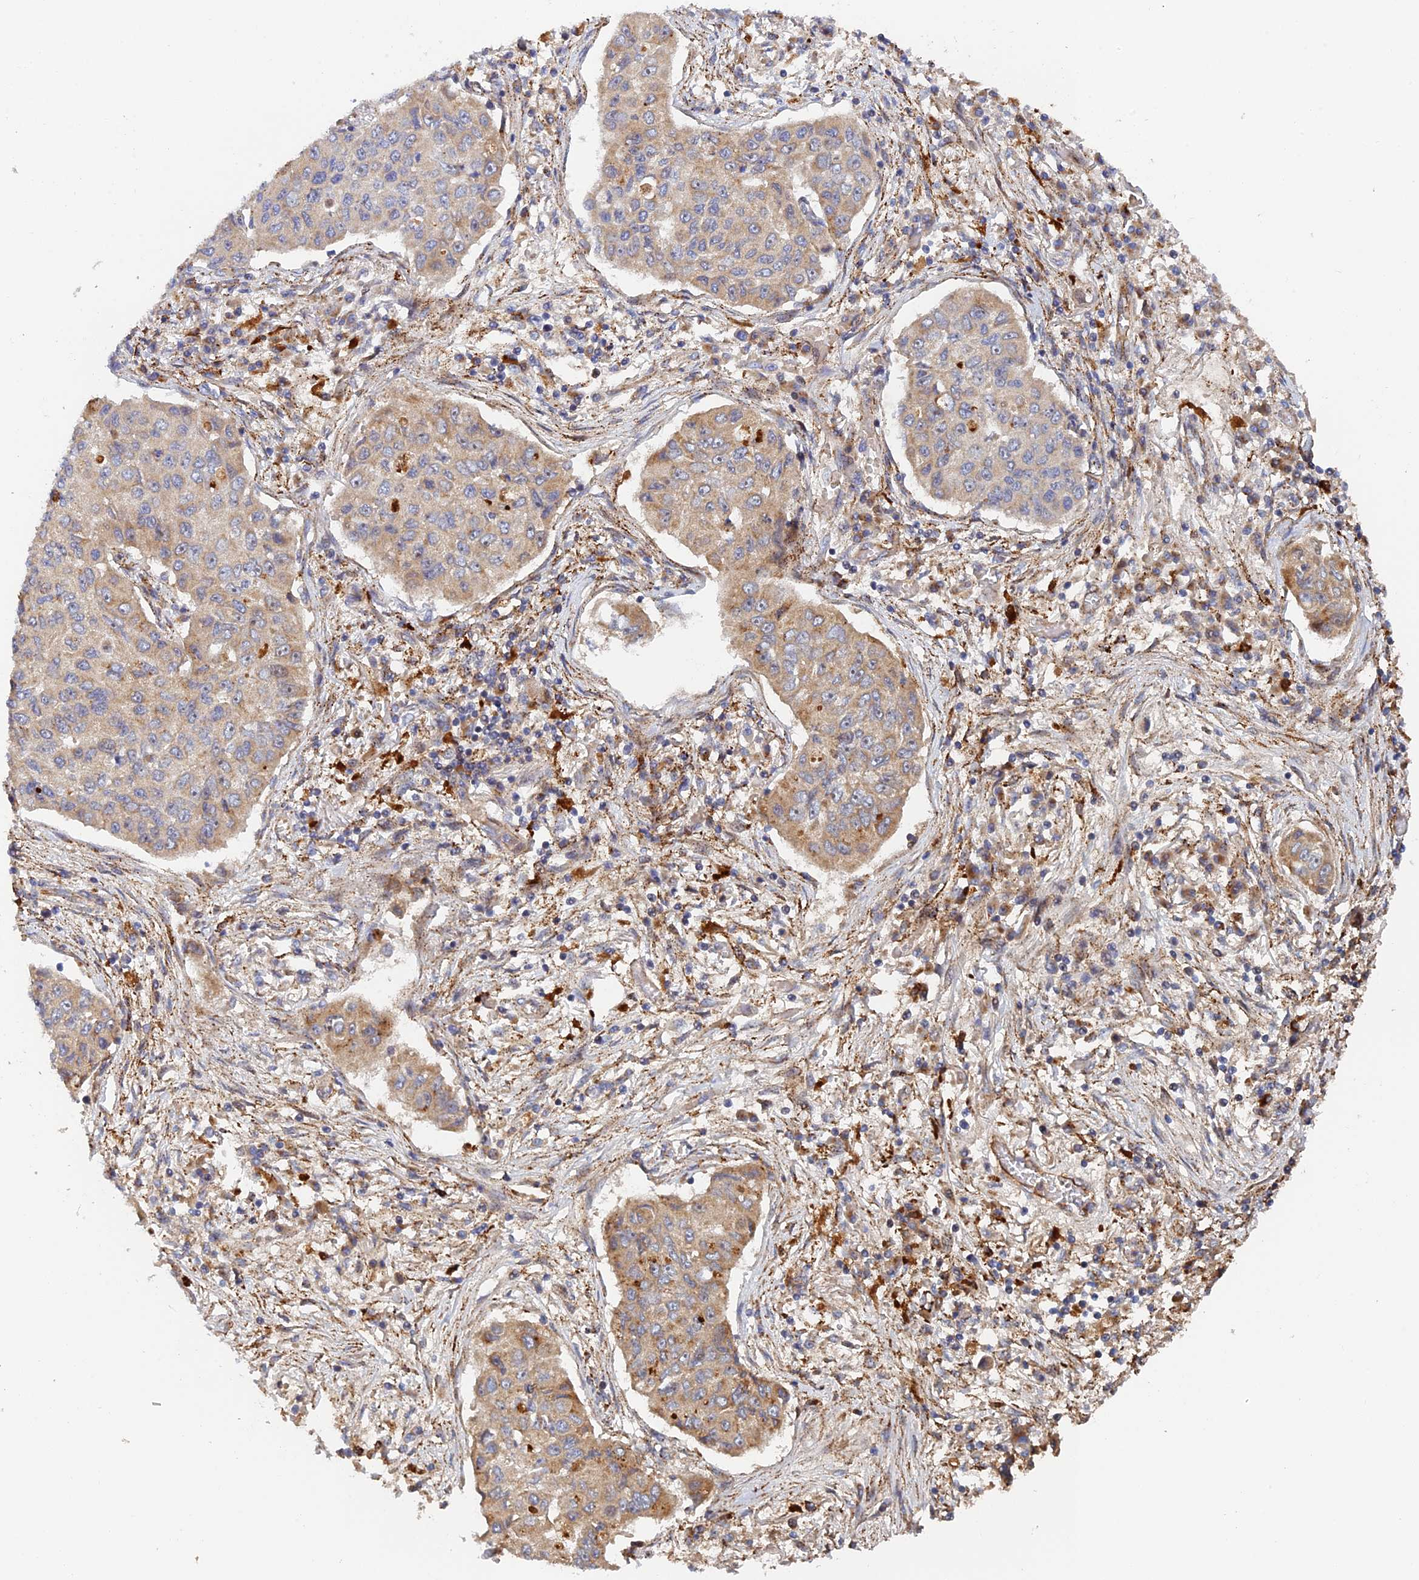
{"staining": {"intensity": "moderate", "quantity": "<25%", "location": "cytoplasmic/membranous"}, "tissue": "lung cancer", "cell_type": "Tumor cells", "image_type": "cancer", "snomed": [{"axis": "morphology", "description": "Squamous cell carcinoma, NOS"}, {"axis": "topography", "description": "Lung"}], "caption": "Lung cancer stained with a protein marker reveals moderate staining in tumor cells.", "gene": "PPP2R3C", "patient": {"sex": "male", "age": 74}}